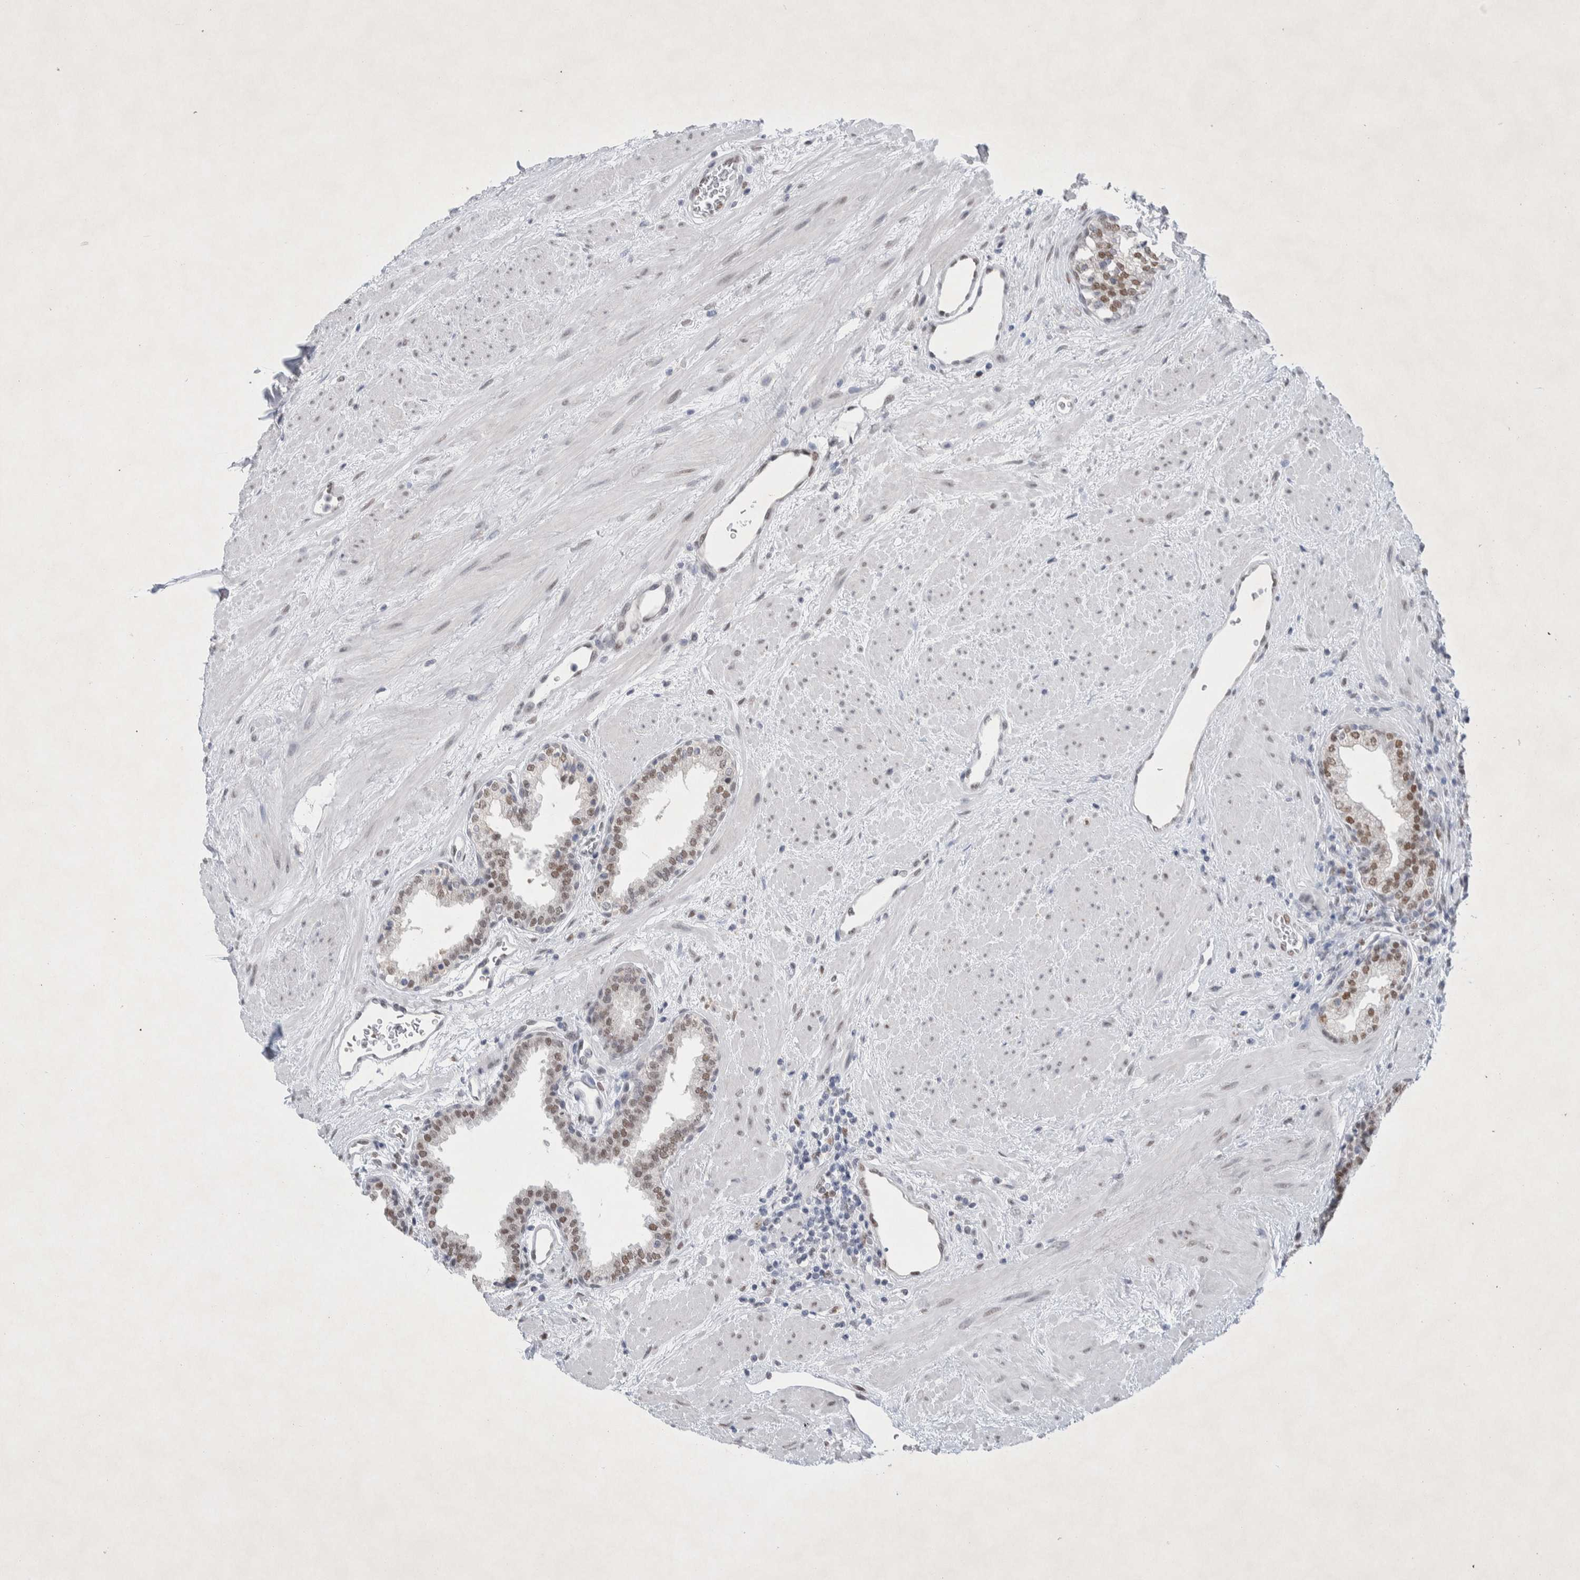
{"staining": {"intensity": "moderate", "quantity": ">75%", "location": "nuclear"}, "tissue": "prostate", "cell_type": "Glandular cells", "image_type": "normal", "snomed": [{"axis": "morphology", "description": "Normal tissue, NOS"}, {"axis": "topography", "description": "Prostate"}], "caption": "Immunohistochemistry photomicrograph of normal human prostate stained for a protein (brown), which demonstrates medium levels of moderate nuclear staining in about >75% of glandular cells.", "gene": "PRMT1", "patient": {"sex": "male", "age": 51}}